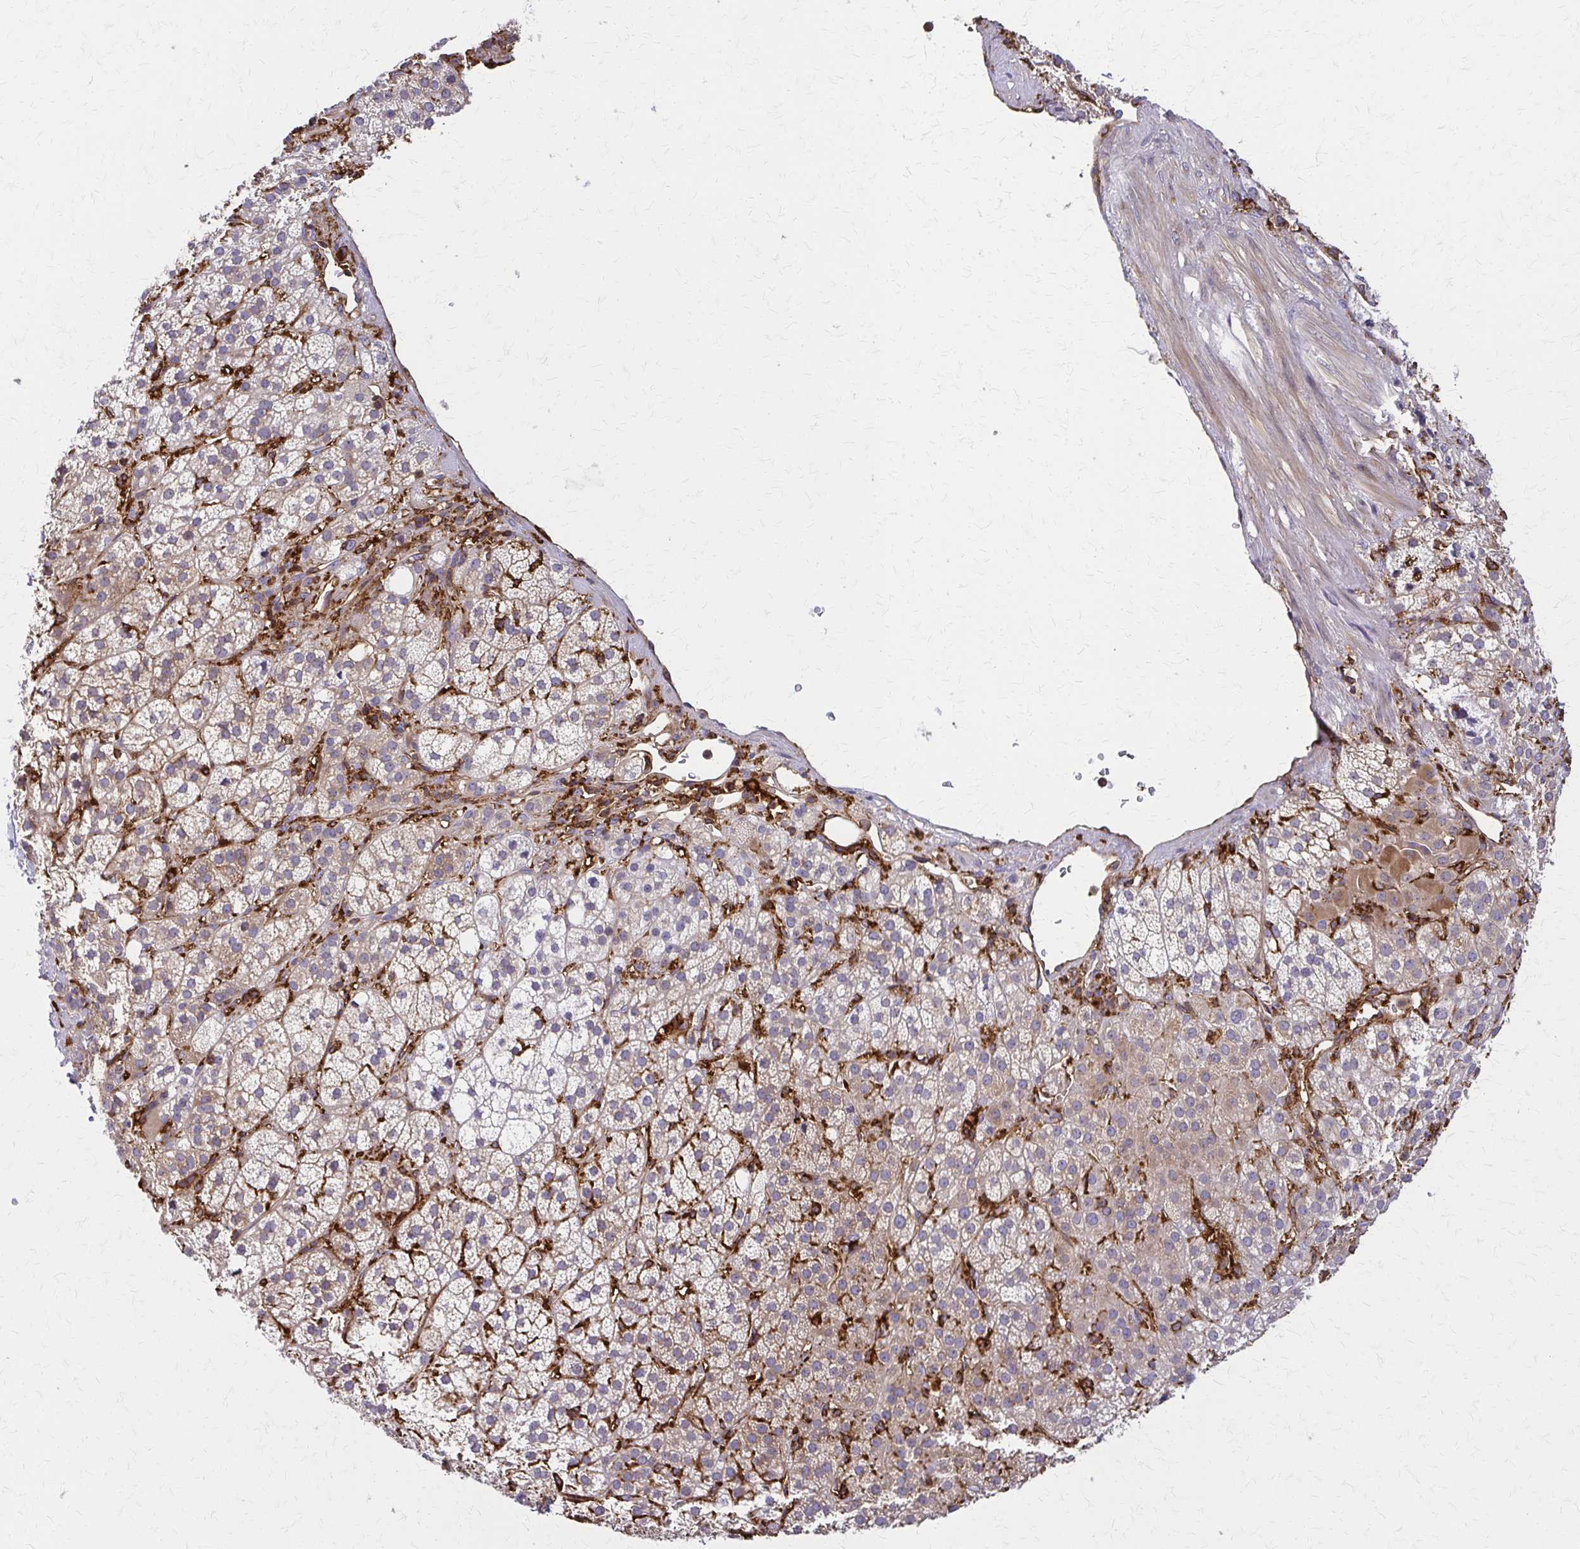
{"staining": {"intensity": "moderate", "quantity": "25%-75%", "location": "cytoplasmic/membranous"}, "tissue": "adrenal gland", "cell_type": "Glandular cells", "image_type": "normal", "snomed": [{"axis": "morphology", "description": "Normal tissue, NOS"}, {"axis": "topography", "description": "Adrenal gland"}], "caption": "The image shows immunohistochemical staining of normal adrenal gland. There is moderate cytoplasmic/membranous staining is seen in about 25%-75% of glandular cells. The staining was performed using DAB (3,3'-diaminobenzidine) to visualize the protein expression in brown, while the nuclei were stained in blue with hematoxylin (Magnification: 20x).", "gene": "WASF2", "patient": {"sex": "female", "age": 60}}